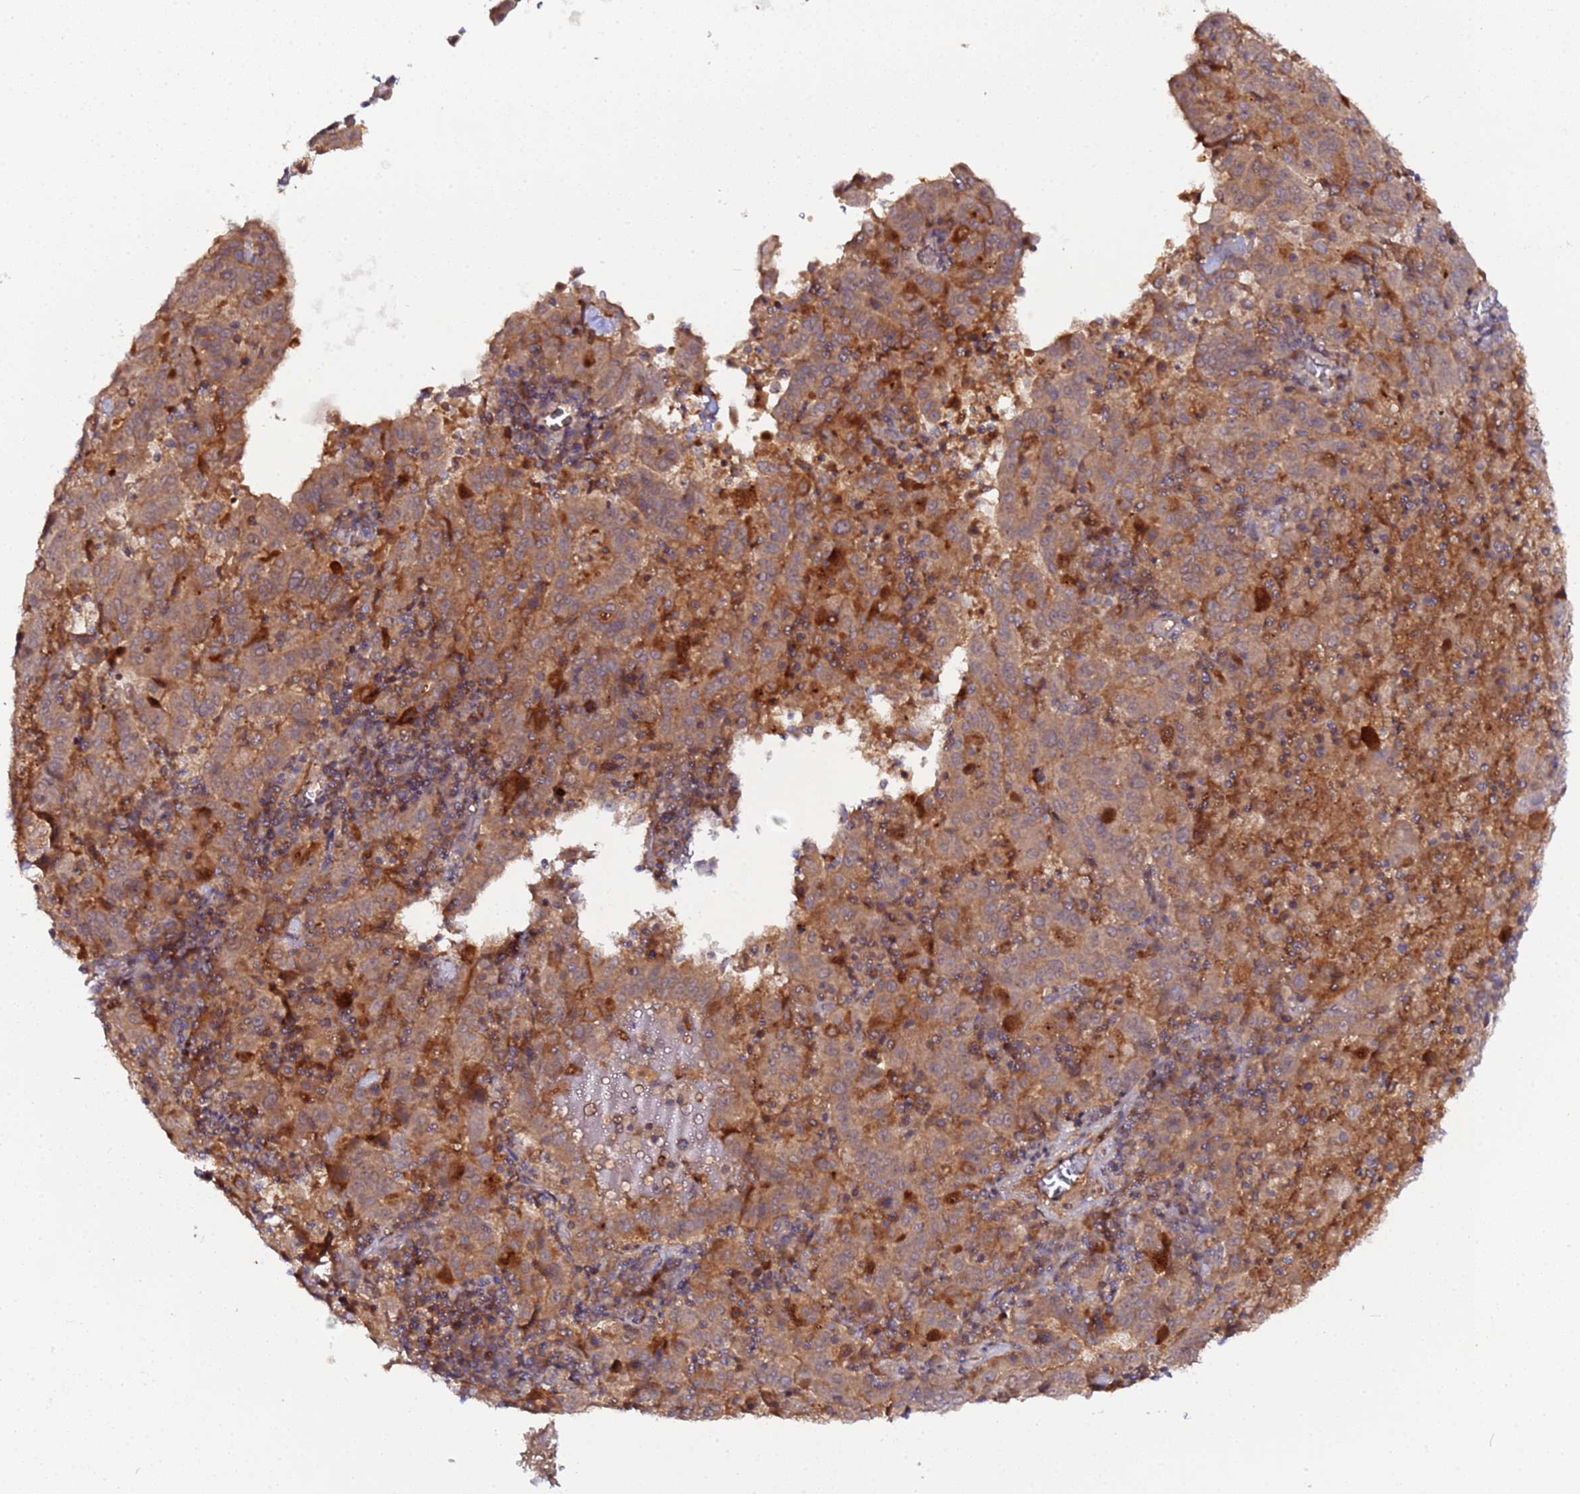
{"staining": {"intensity": "moderate", "quantity": ">75%", "location": "cytoplasmic/membranous"}, "tissue": "pancreatic cancer", "cell_type": "Tumor cells", "image_type": "cancer", "snomed": [{"axis": "morphology", "description": "Adenocarcinoma, NOS"}, {"axis": "topography", "description": "Pancreas"}], "caption": "This histopathology image shows pancreatic adenocarcinoma stained with immunohistochemistry to label a protein in brown. The cytoplasmic/membranous of tumor cells show moderate positivity for the protein. Nuclei are counter-stained blue.", "gene": "TRIM26", "patient": {"sex": "male", "age": 63}}